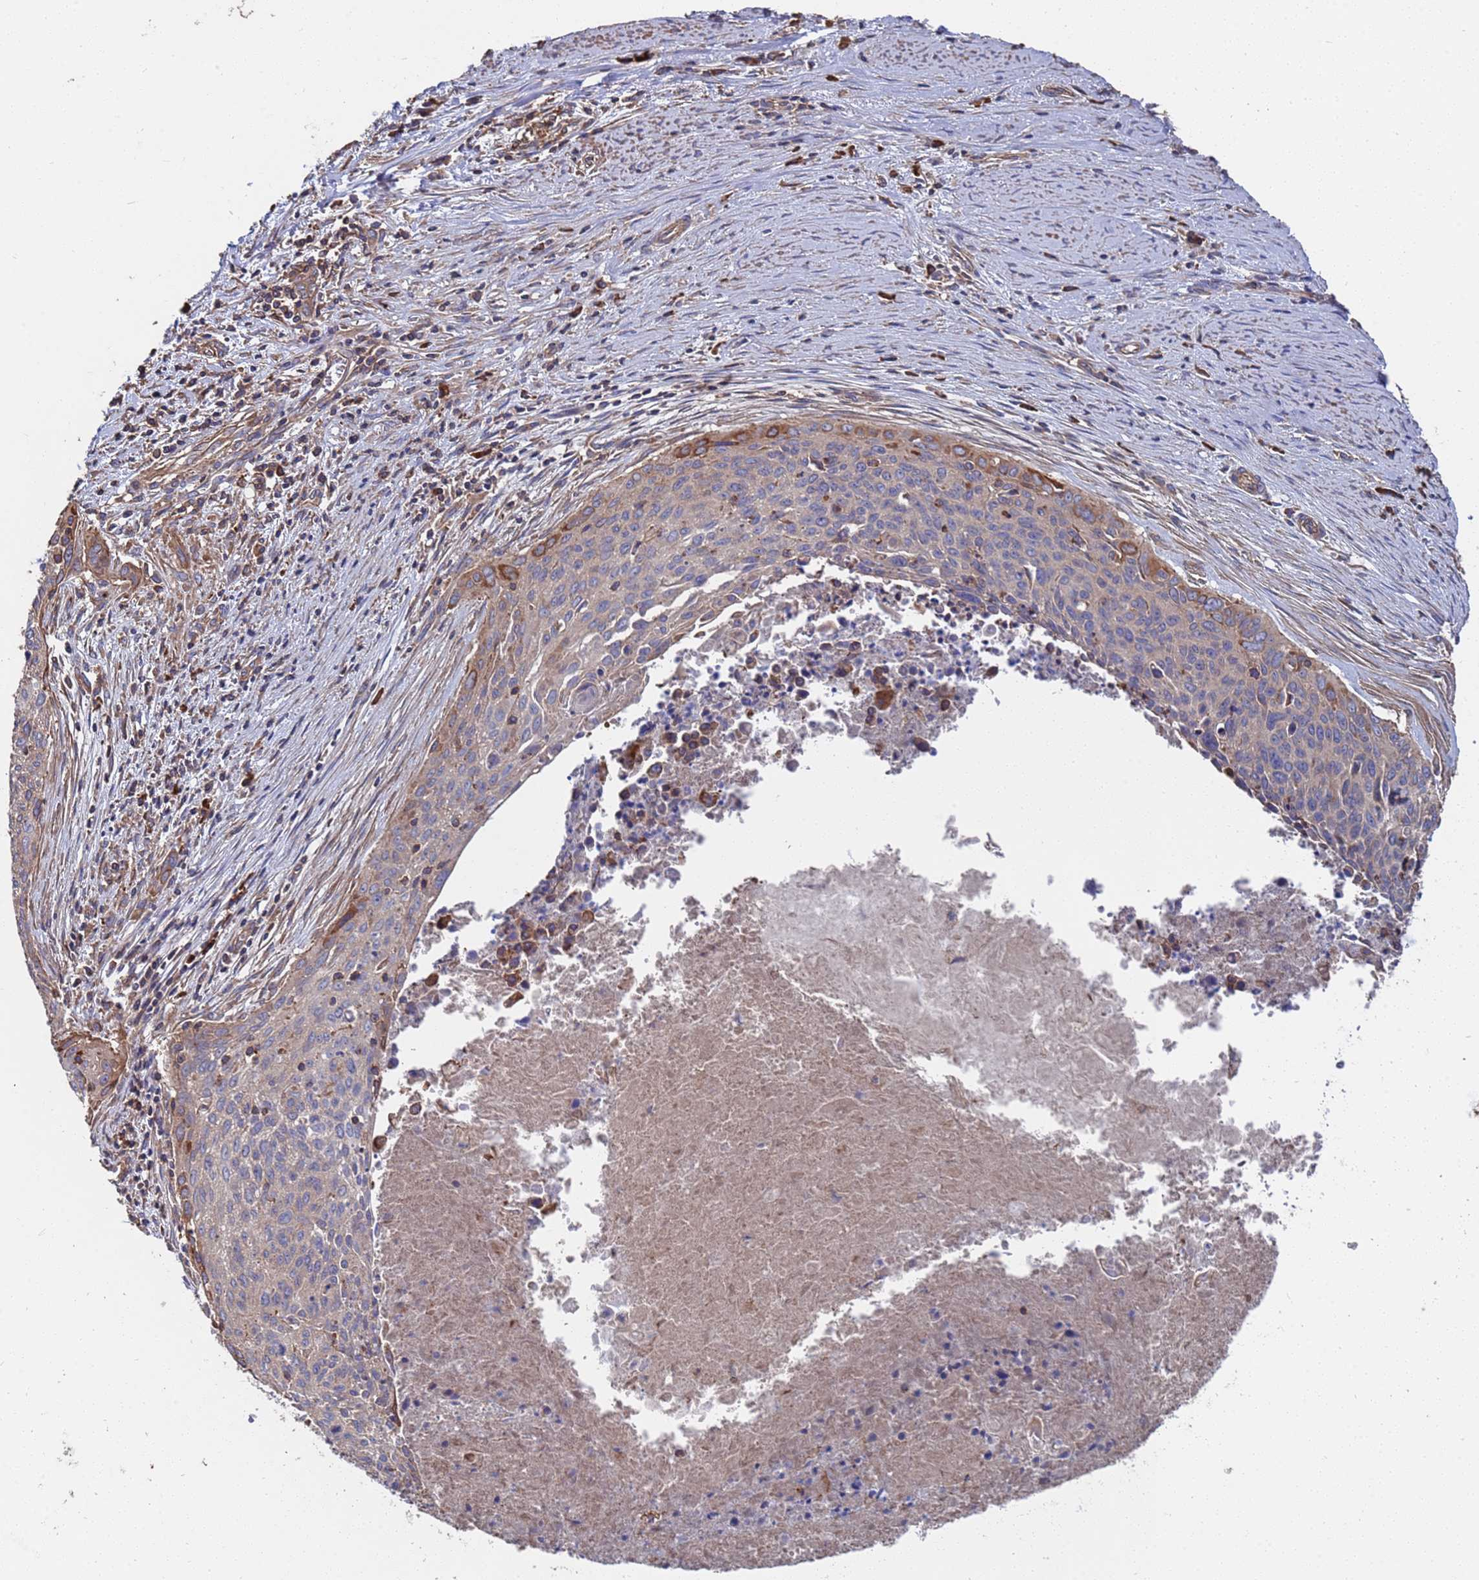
{"staining": {"intensity": "moderate", "quantity": "<25%", "location": "cytoplasmic/membranous"}, "tissue": "cervical cancer", "cell_type": "Tumor cells", "image_type": "cancer", "snomed": [{"axis": "morphology", "description": "Squamous cell carcinoma, NOS"}, {"axis": "topography", "description": "Cervix"}], "caption": "Squamous cell carcinoma (cervical) stained with immunohistochemistry (IHC) displays moderate cytoplasmic/membranous staining in approximately <25% of tumor cells.", "gene": "PYCR1", "patient": {"sex": "female", "age": 55}}